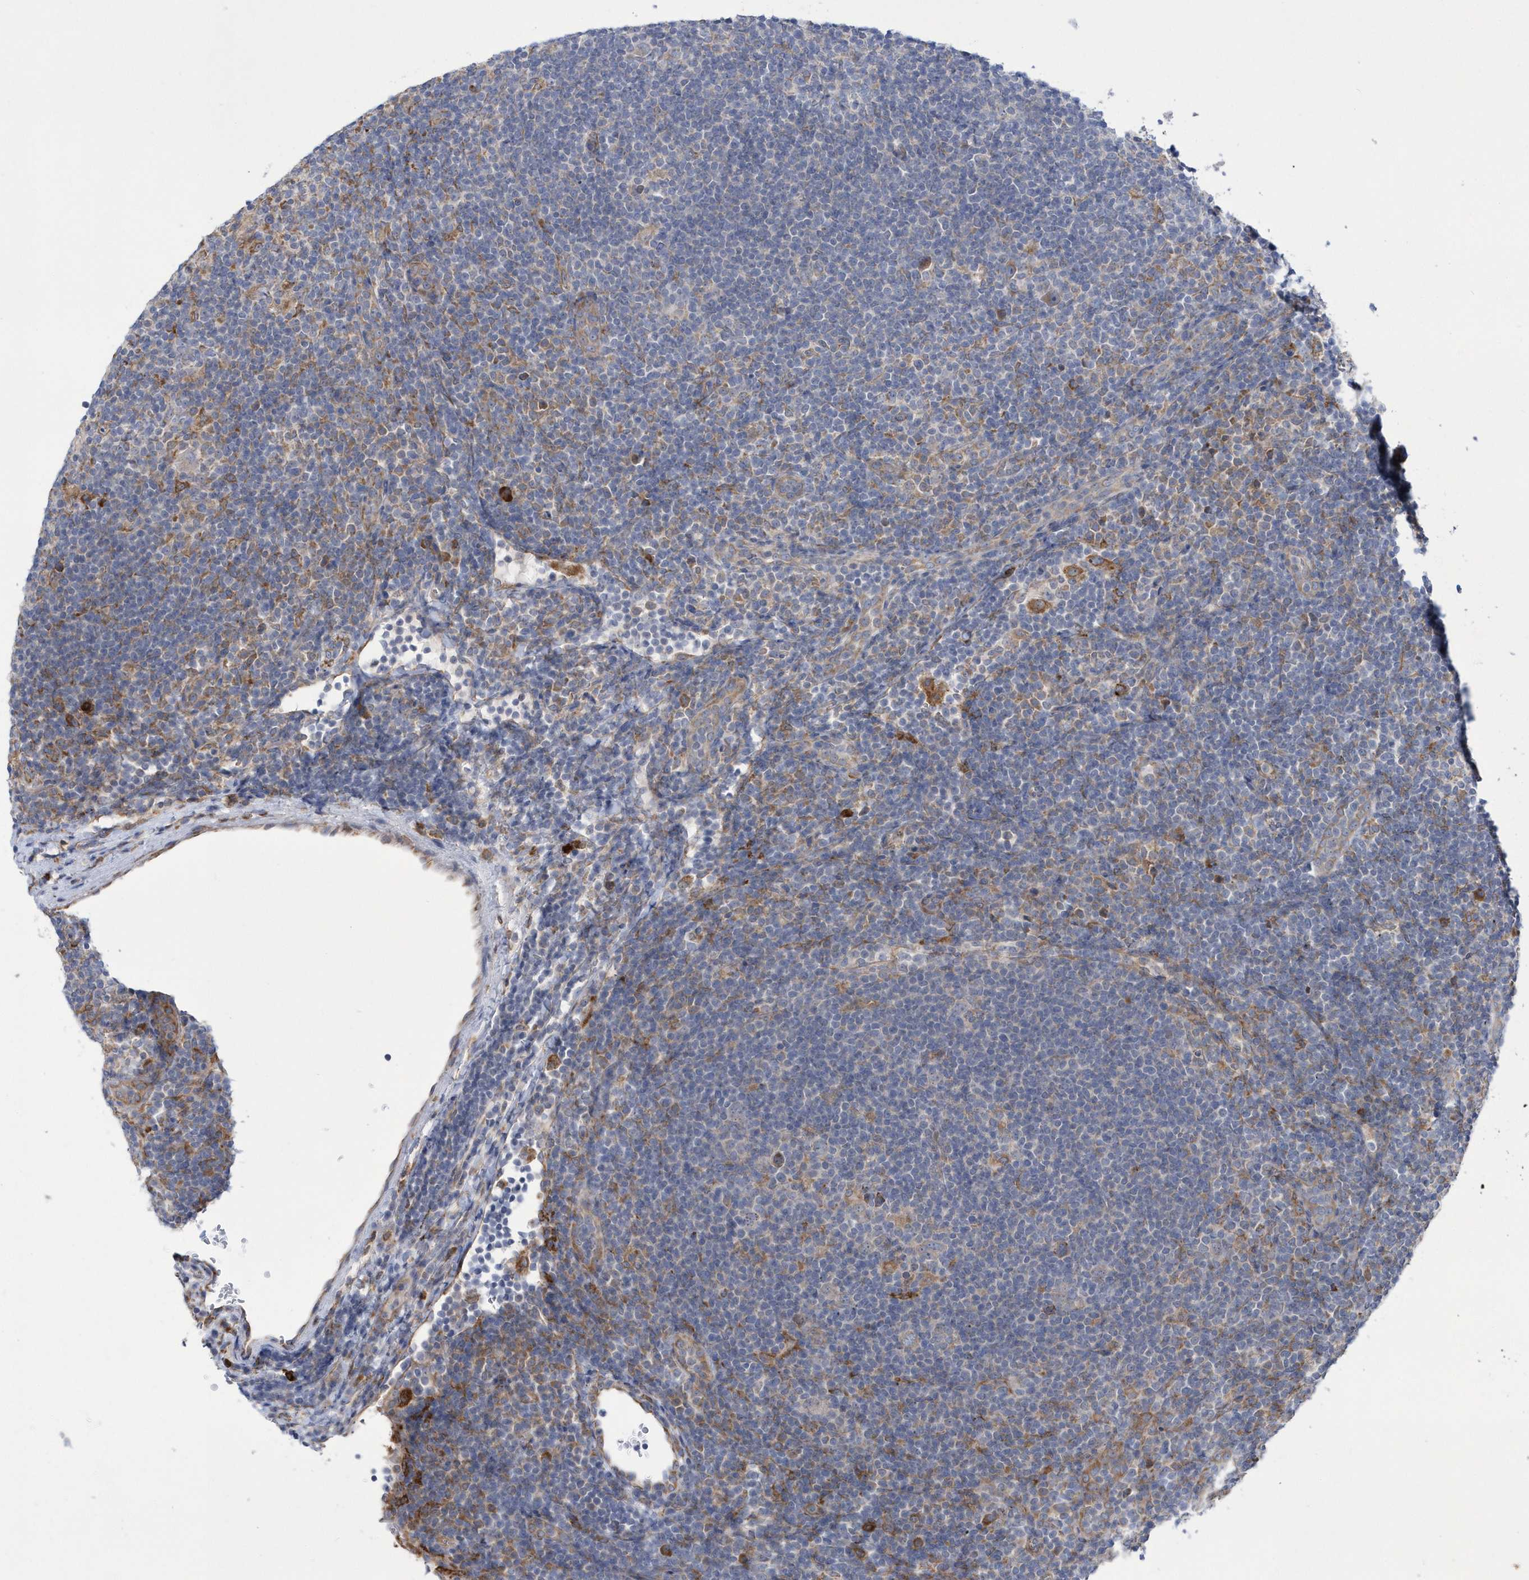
{"staining": {"intensity": "moderate", "quantity": "<25%", "location": "cytoplasmic/membranous"}, "tissue": "lymphoma", "cell_type": "Tumor cells", "image_type": "cancer", "snomed": [{"axis": "morphology", "description": "Hodgkin's disease, NOS"}, {"axis": "topography", "description": "Lymph node"}], "caption": "A micrograph of Hodgkin's disease stained for a protein demonstrates moderate cytoplasmic/membranous brown staining in tumor cells.", "gene": "MED31", "patient": {"sex": "female", "age": 57}}